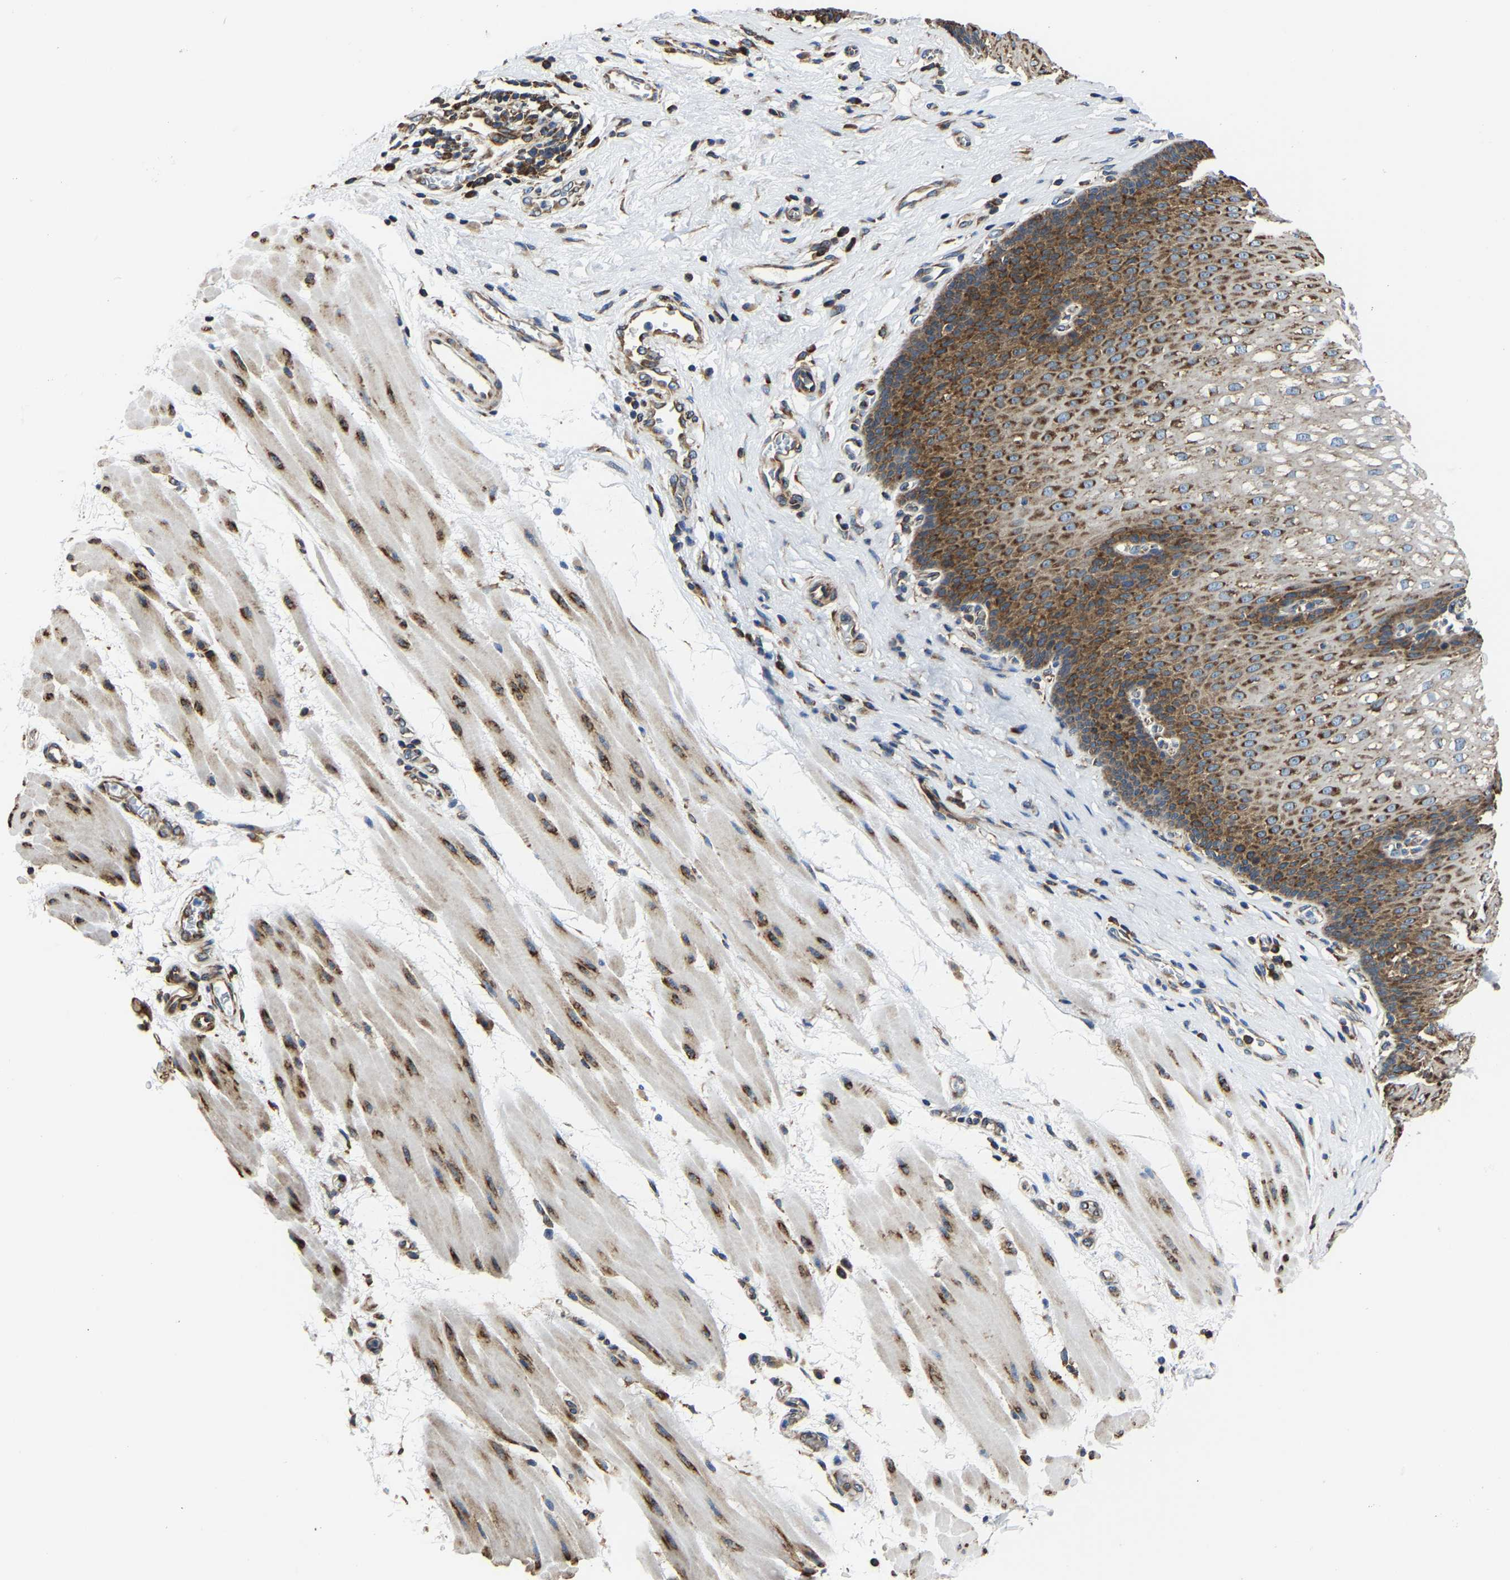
{"staining": {"intensity": "strong", "quantity": ">75%", "location": "cytoplasmic/membranous"}, "tissue": "esophagus", "cell_type": "Squamous epithelial cells", "image_type": "normal", "snomed": [{"axis": "morphology", "description": "Normal tissue, NOS"}, {"axis": "topography", "description": "Esophagus"}], "caption": "Human esophagus stained with a brown dye displays strong cytoplasmic/membranous positive expression in approximately >75% of squamous epithelial cells.", "gene": "G3BP2", "patient": {"sex": "male", "age": 48}}